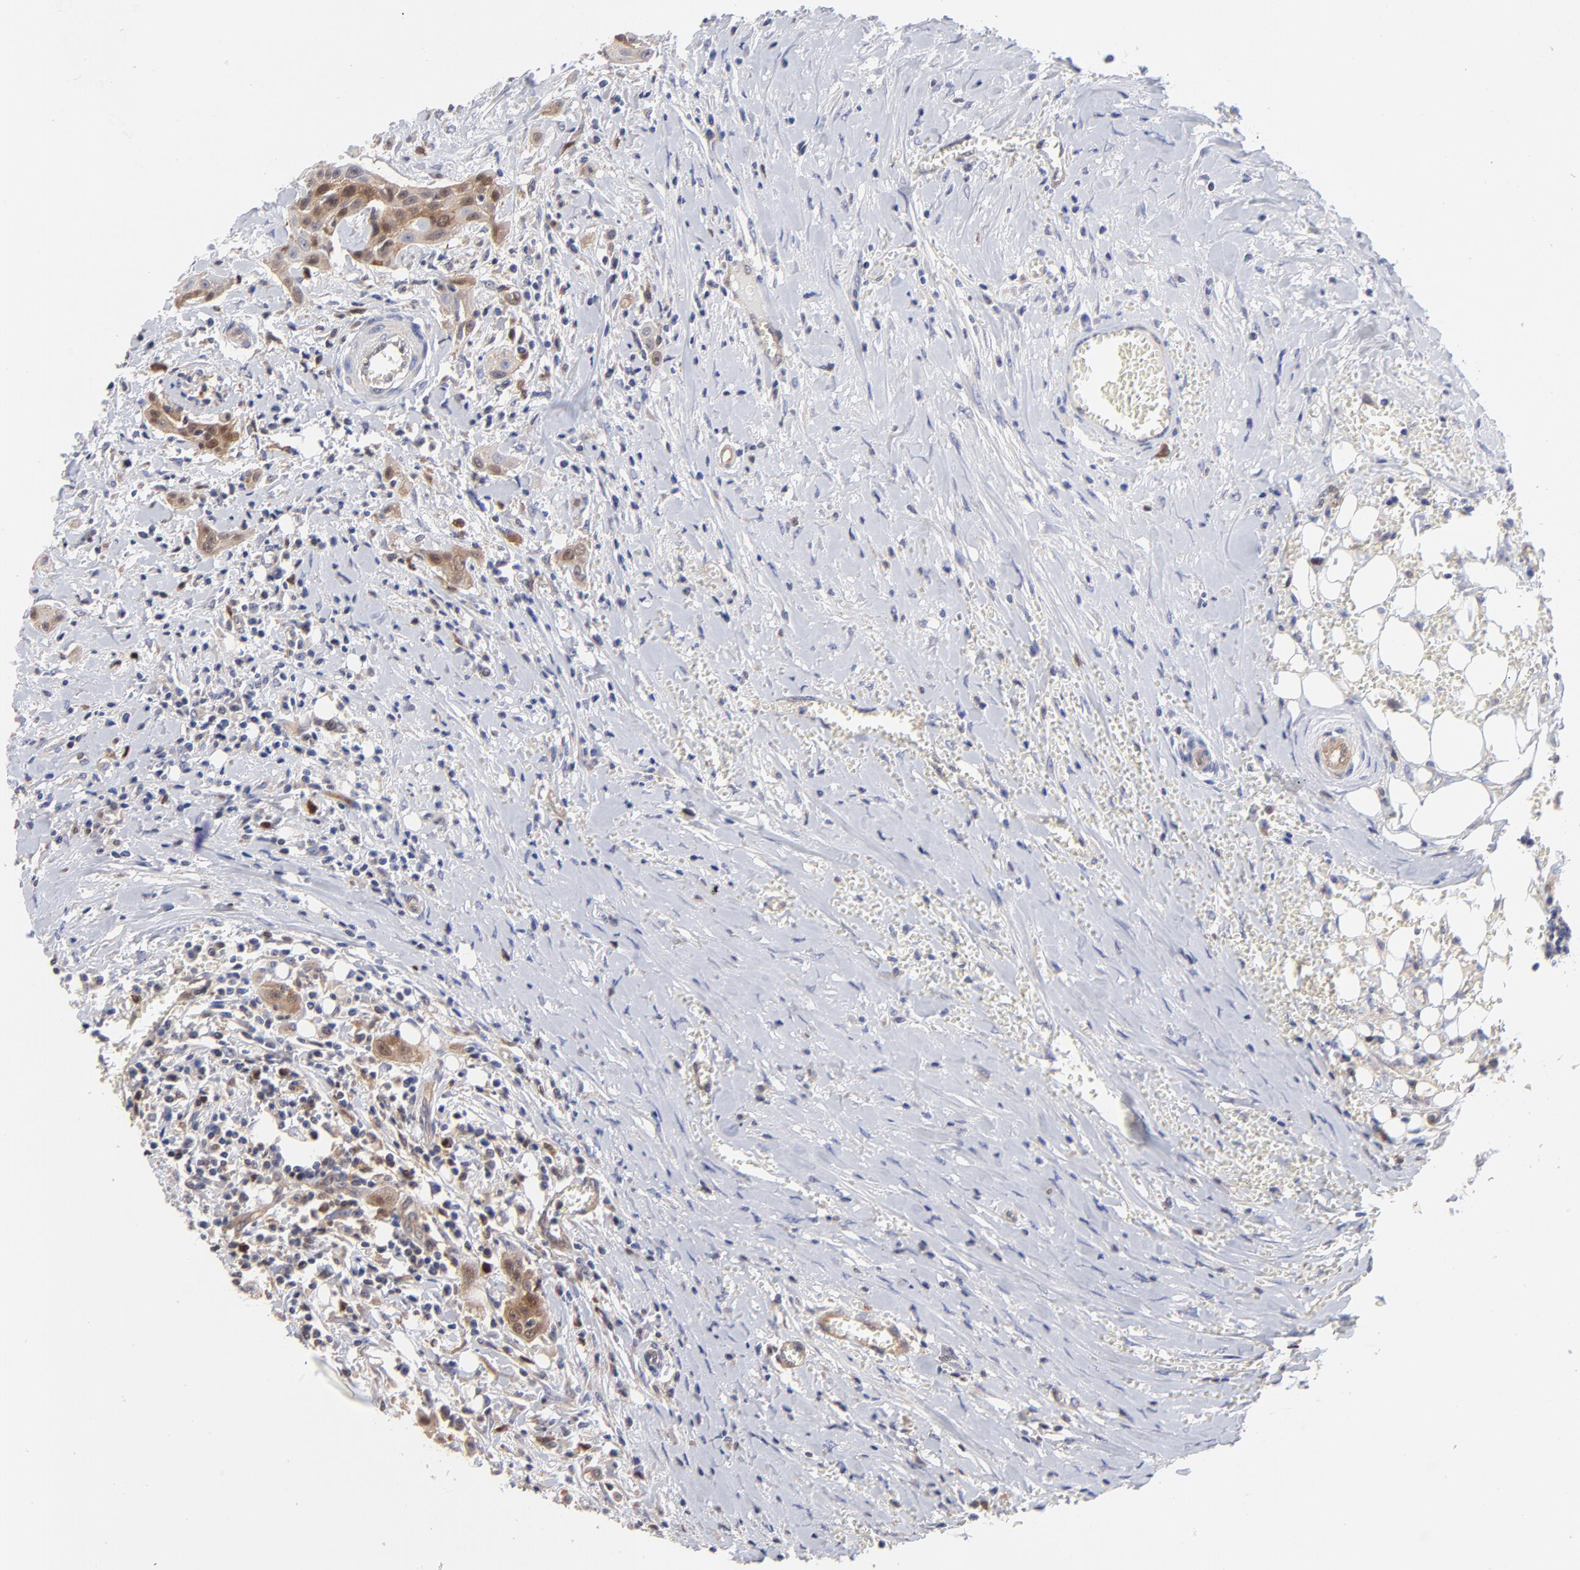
{"staining": {"intensity": "moderate", "quantity": "25%-75%", "location": "cytoplasmic/membranous,nuclear"}, "tissue": "head and neck cancer", "cell_type": "Tumor cells", "image_type": "cancer", "snomed": [{"axis": "morphology", "description": "Squamous cell carcinoma, NOS"}, {"axis": "morphology", "description": "Squamous cell carcinoma, metastatic, NOS"}, {"axis": "topography", "description": "Lymph node"}, {"axis": "topography", "description": "Salivary gland"}, {"axis": "topography", "description": "Head-Neck"}], "caption": "There is medium levels of moderate cytoplasmic/membranous and nuclear staining in tumor cells of head and neck cancer (metastatic squamous cell carcinoma), as demonstrated by immunohistochemical staining (brown color).", "gene": "DCTPP1", "patient": {"sex": "female", "age": 74}}